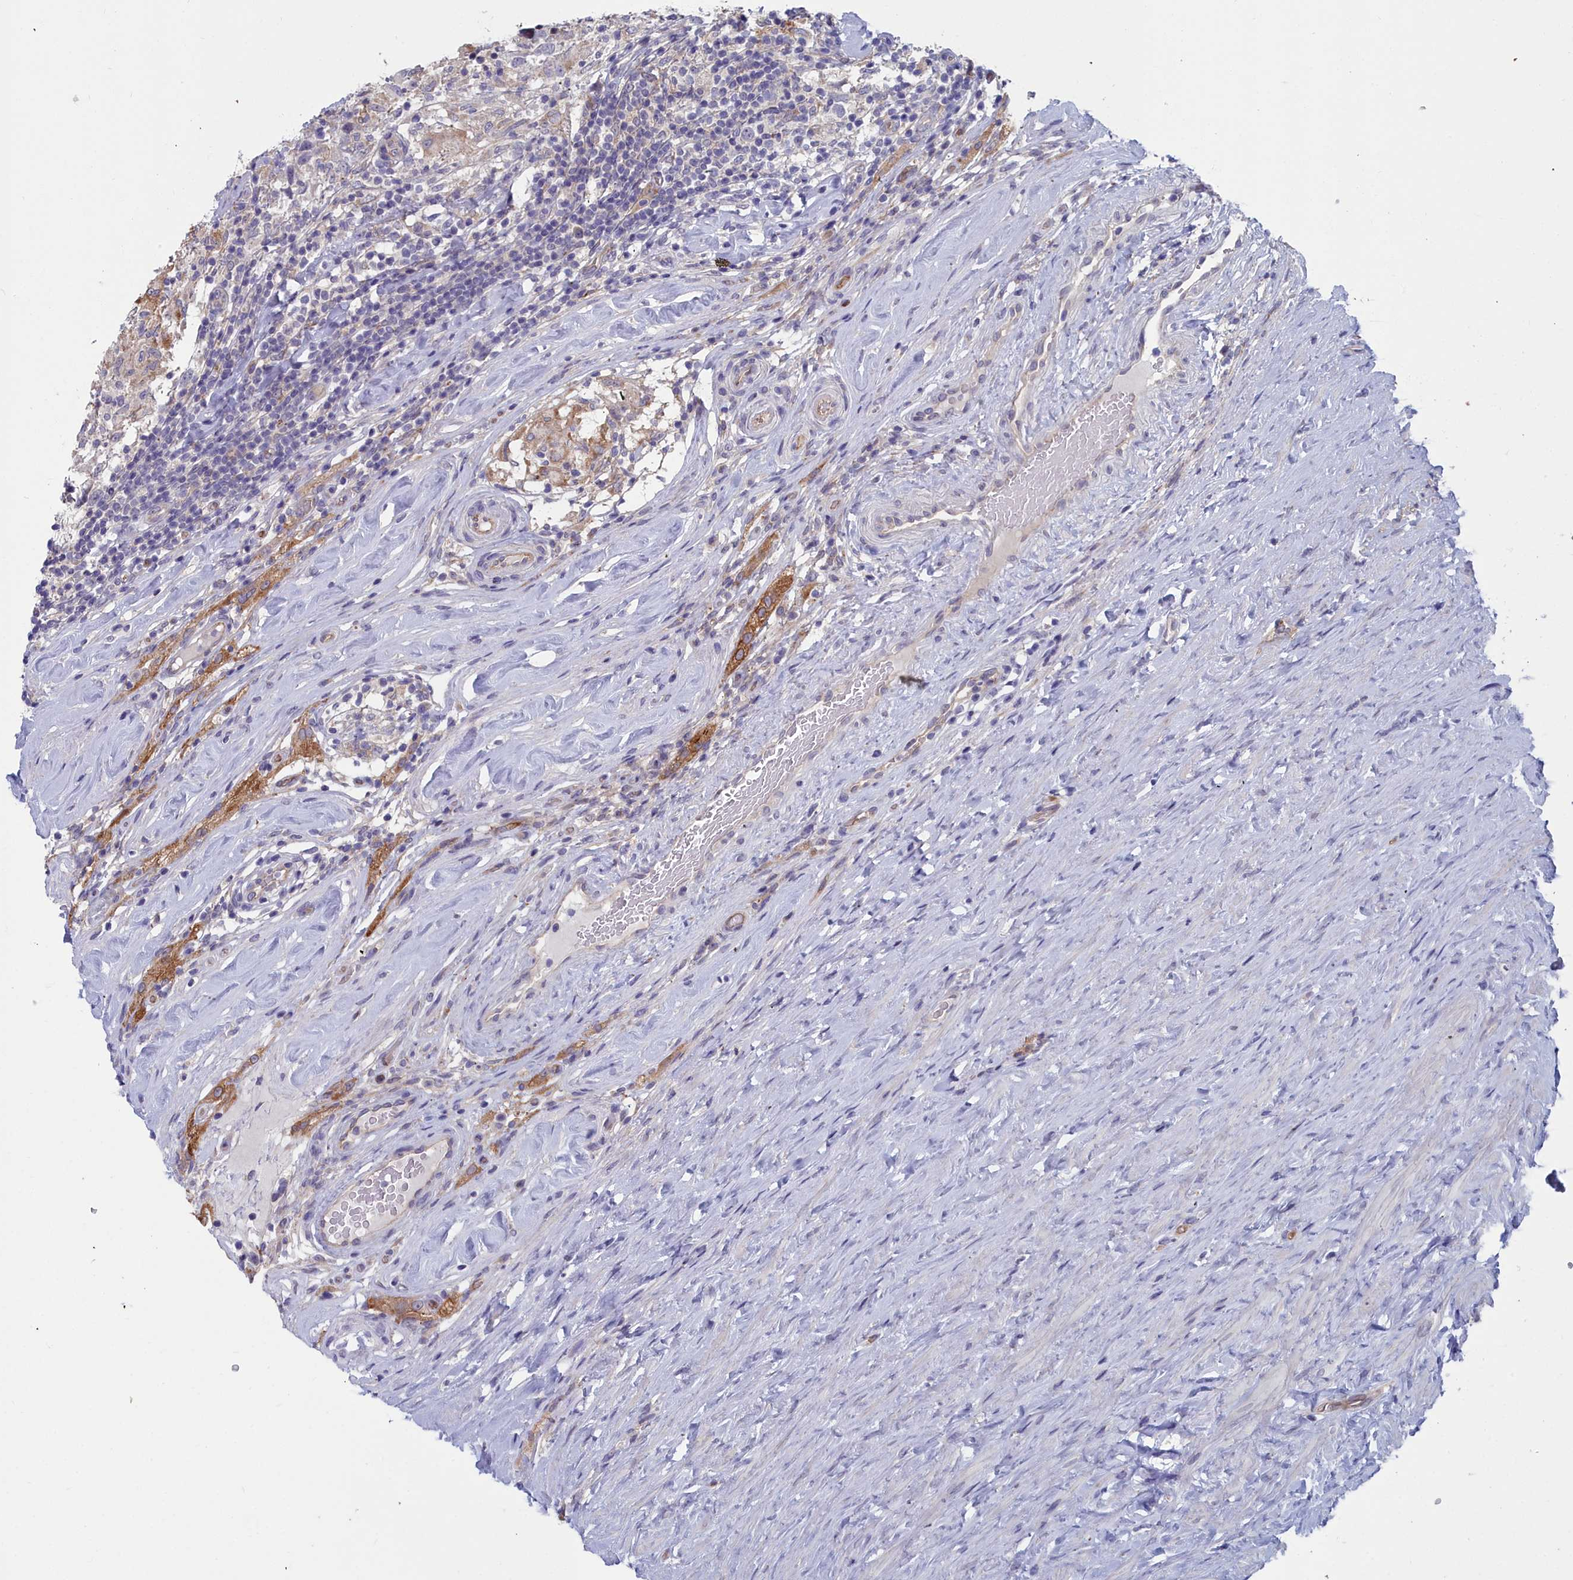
{"staining": {"intensity": "negative", "quantity": "none", "location": "none"}, "tissue": "testis cancer", "cell_type": "Tumor cells", "image_type": "cancer", "snomed": [{"axis": "morphology", "description": "Seminoma, NOS"}, {"axis": "topography", "description": "Testis"}], "caption": "Tumor cells are negative for protein expression in human testis seminoma.", "gene": "RDX", "patient": {"sex": "male", "age": 46}}